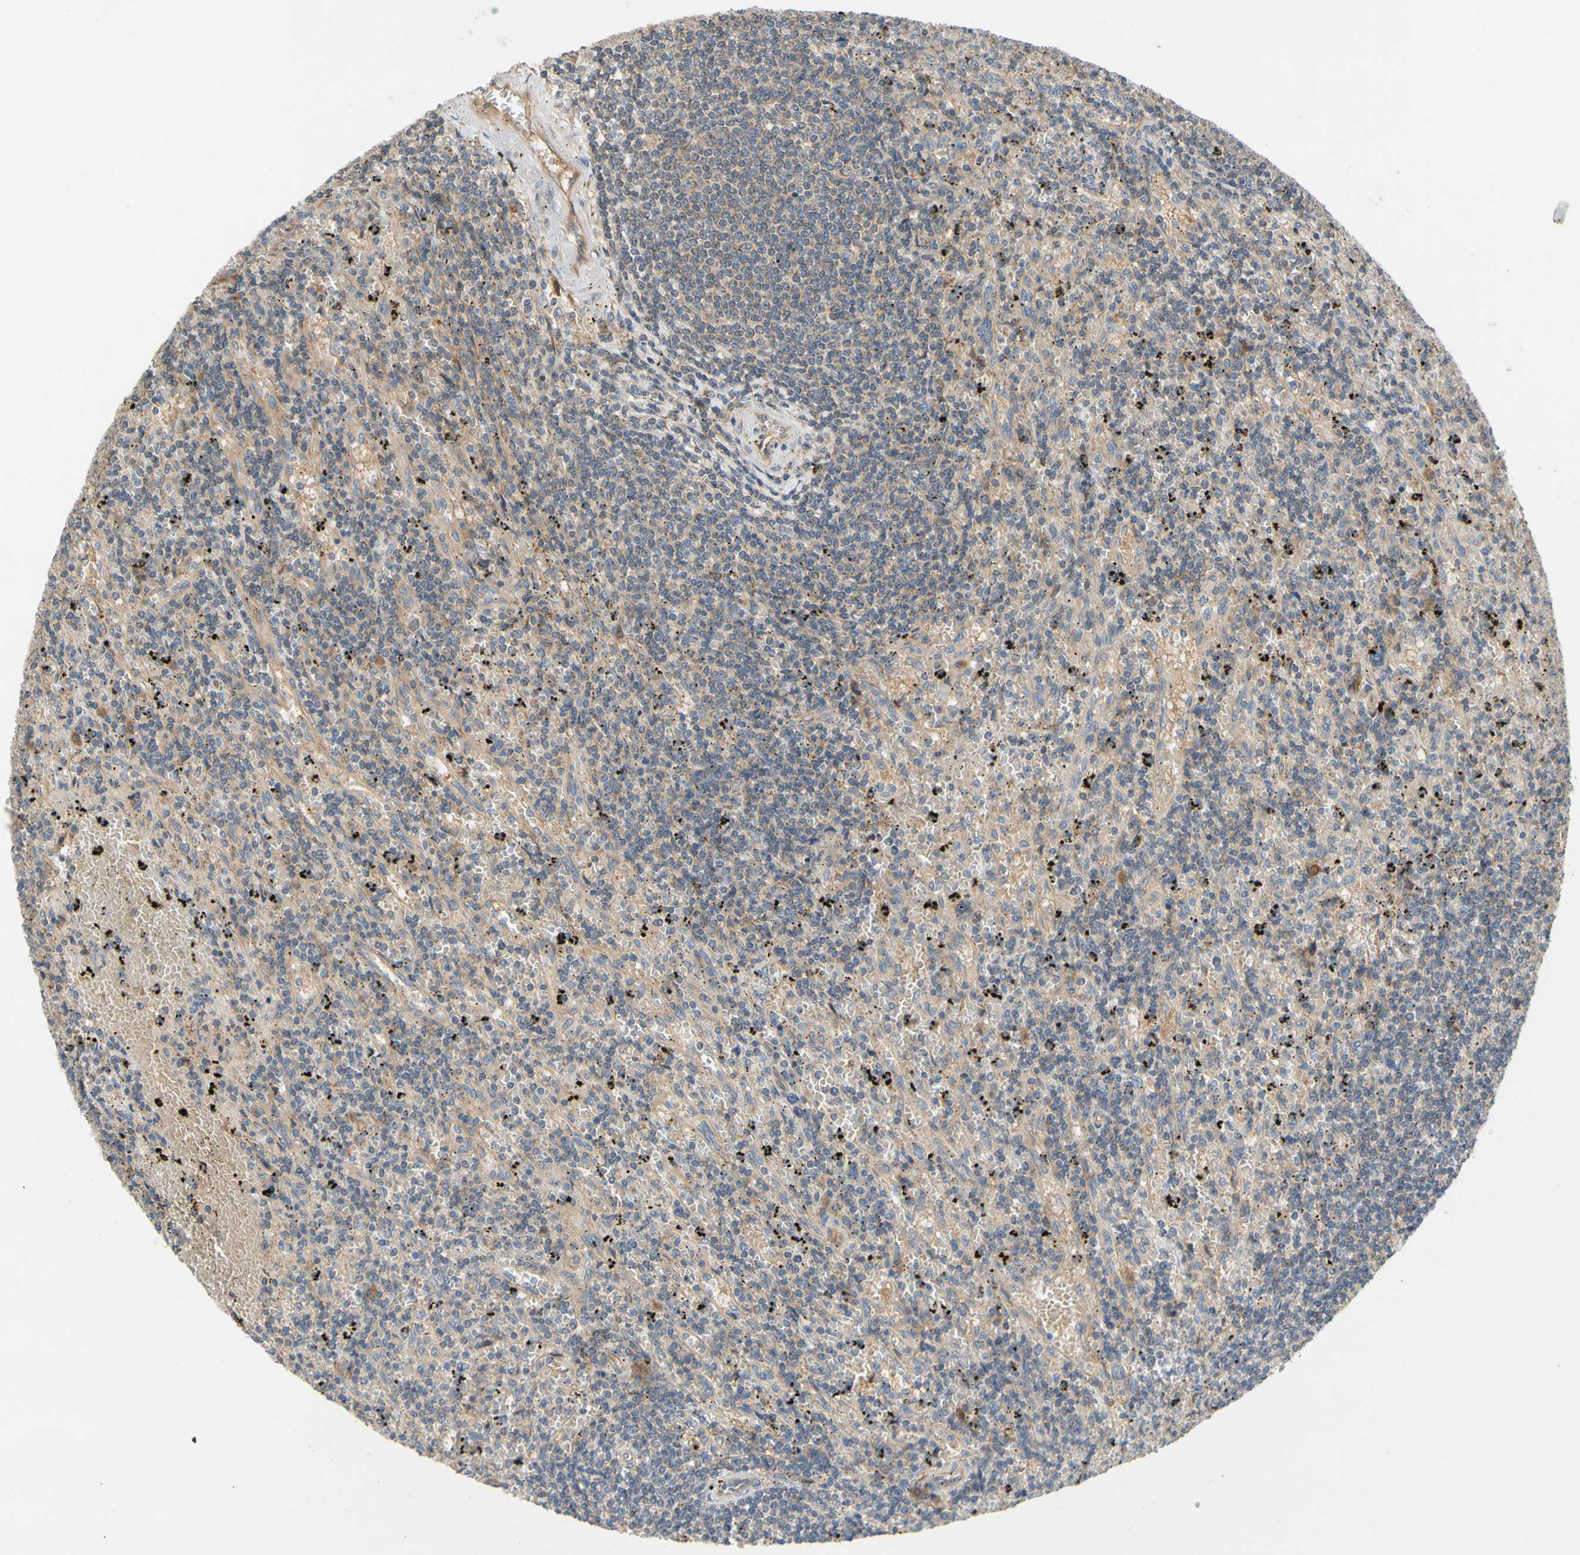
{"staining": {"intensity": "weak", "quantity": "25%-75%", "location": "cytoplasmic/membranous"}, "tissue": "lymphoma", "cell_type": "Tumor cells", "image_type": "cancer", "snomed": [{"axis": "morphology", "description": "Malignant lymphoma, non-Hodgkin's type, Low grade"}, {"axis": "topography", "description": "Spleen"}], "caption": "There is low levels of weak cytoplasmic/membranous expression in tumor cells of lymphoma, as demonstrated by immunohistochemical staining (brown color).", "gene": "MBTPS2", "patient": {"sex": "male", "age": 76}}